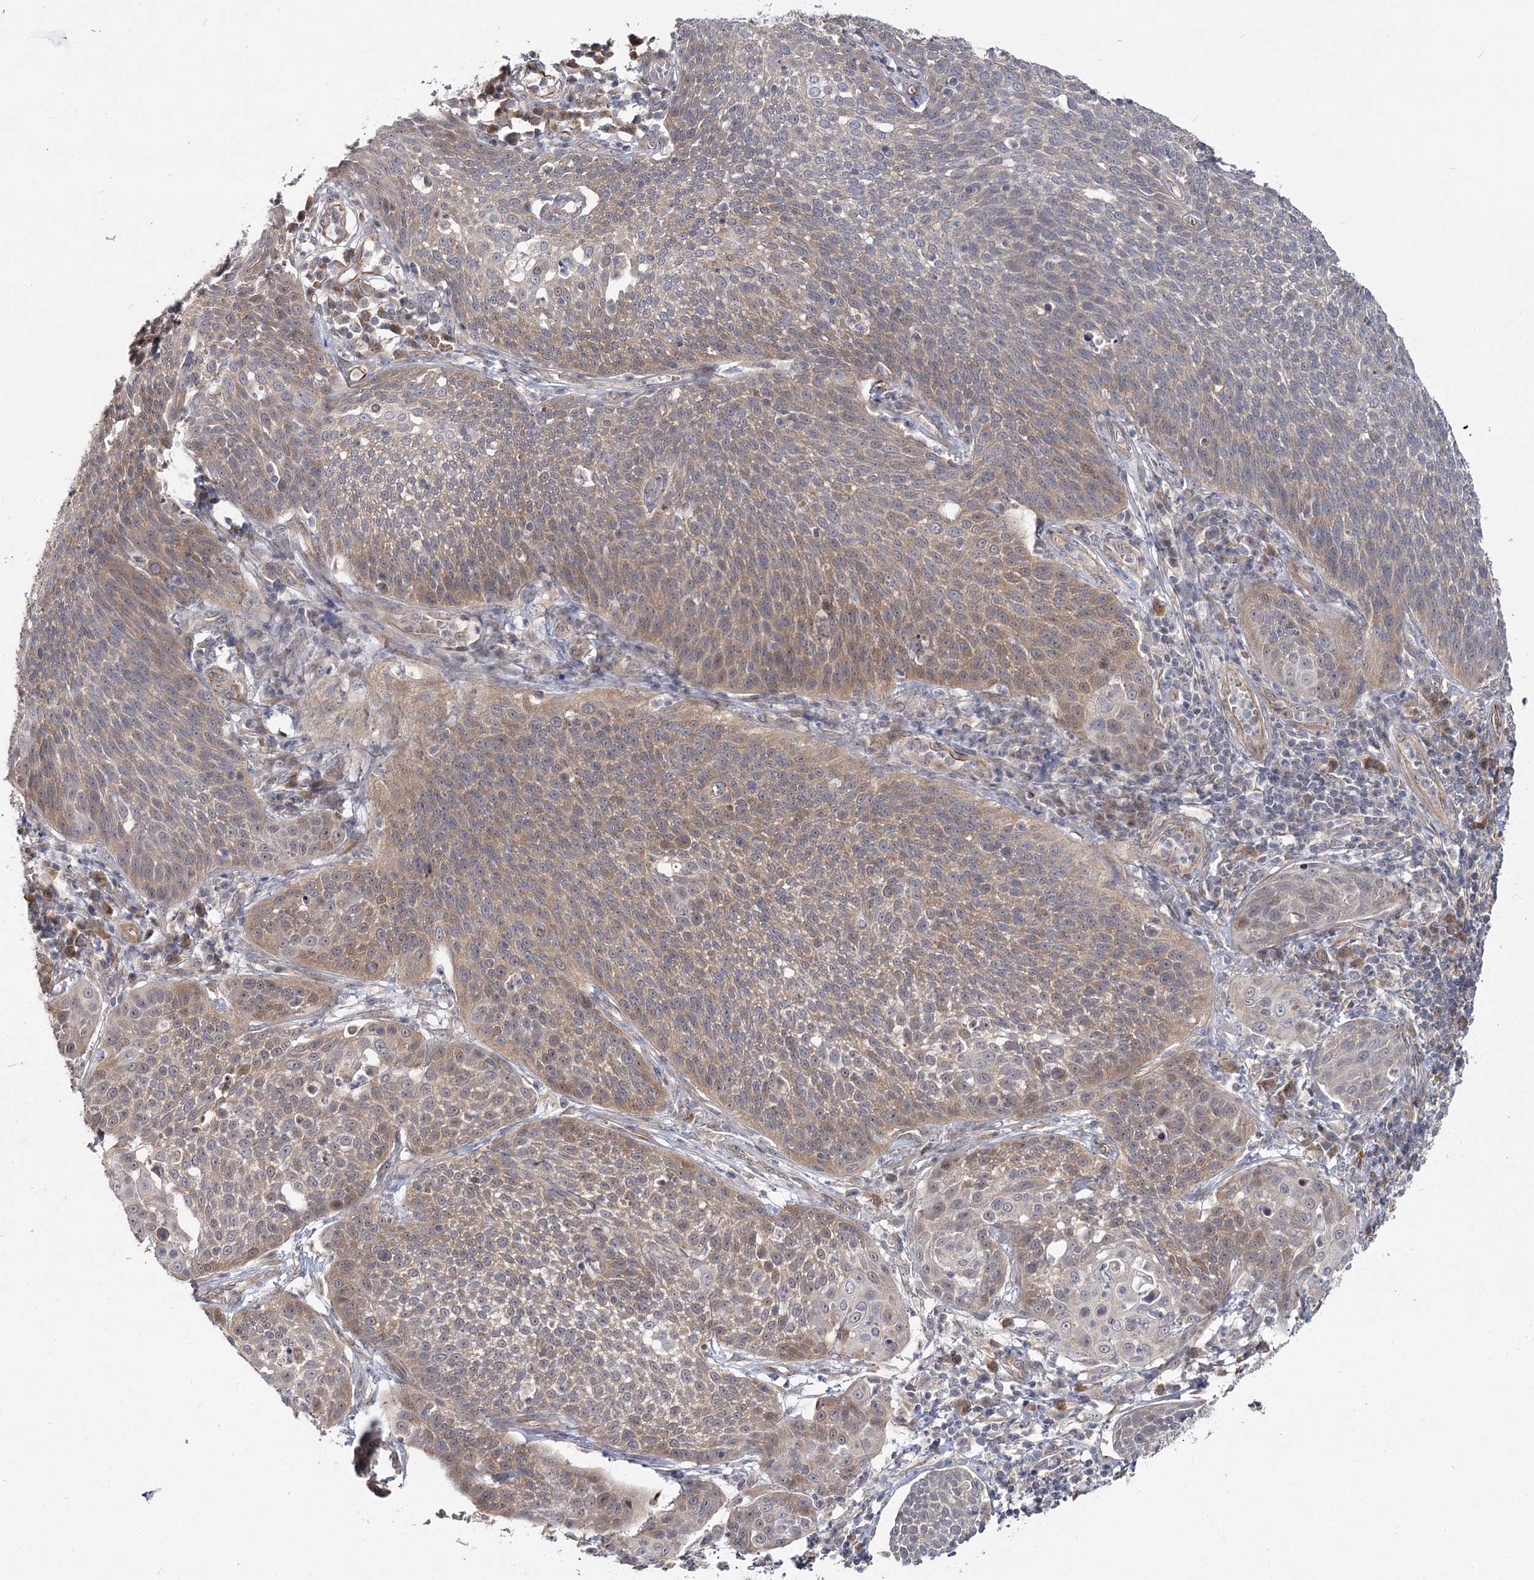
{"staining": {"intensity": "weak", "quantity": "25%-75%", "location": "cytoplasmic/membranous"}, "tissue": "cervical cancer", "cell_type": "Tumor cells", "image_type": "cancer", "snomed": [{"axis": "morphology", "description": "Squamous cell carcinoma, NOS"}, {"axis": "topography", "description": "Cervix"}], "caption": "This is a micrograph of immunohistochemistry (IHC) staining of cervical squamous cell carcinoma, which shows weak expression in the cytoplasmic/membranous of tumor cells.", "gene": "TBC1D9B", "patient": {"sex": "female", "age": 34}}